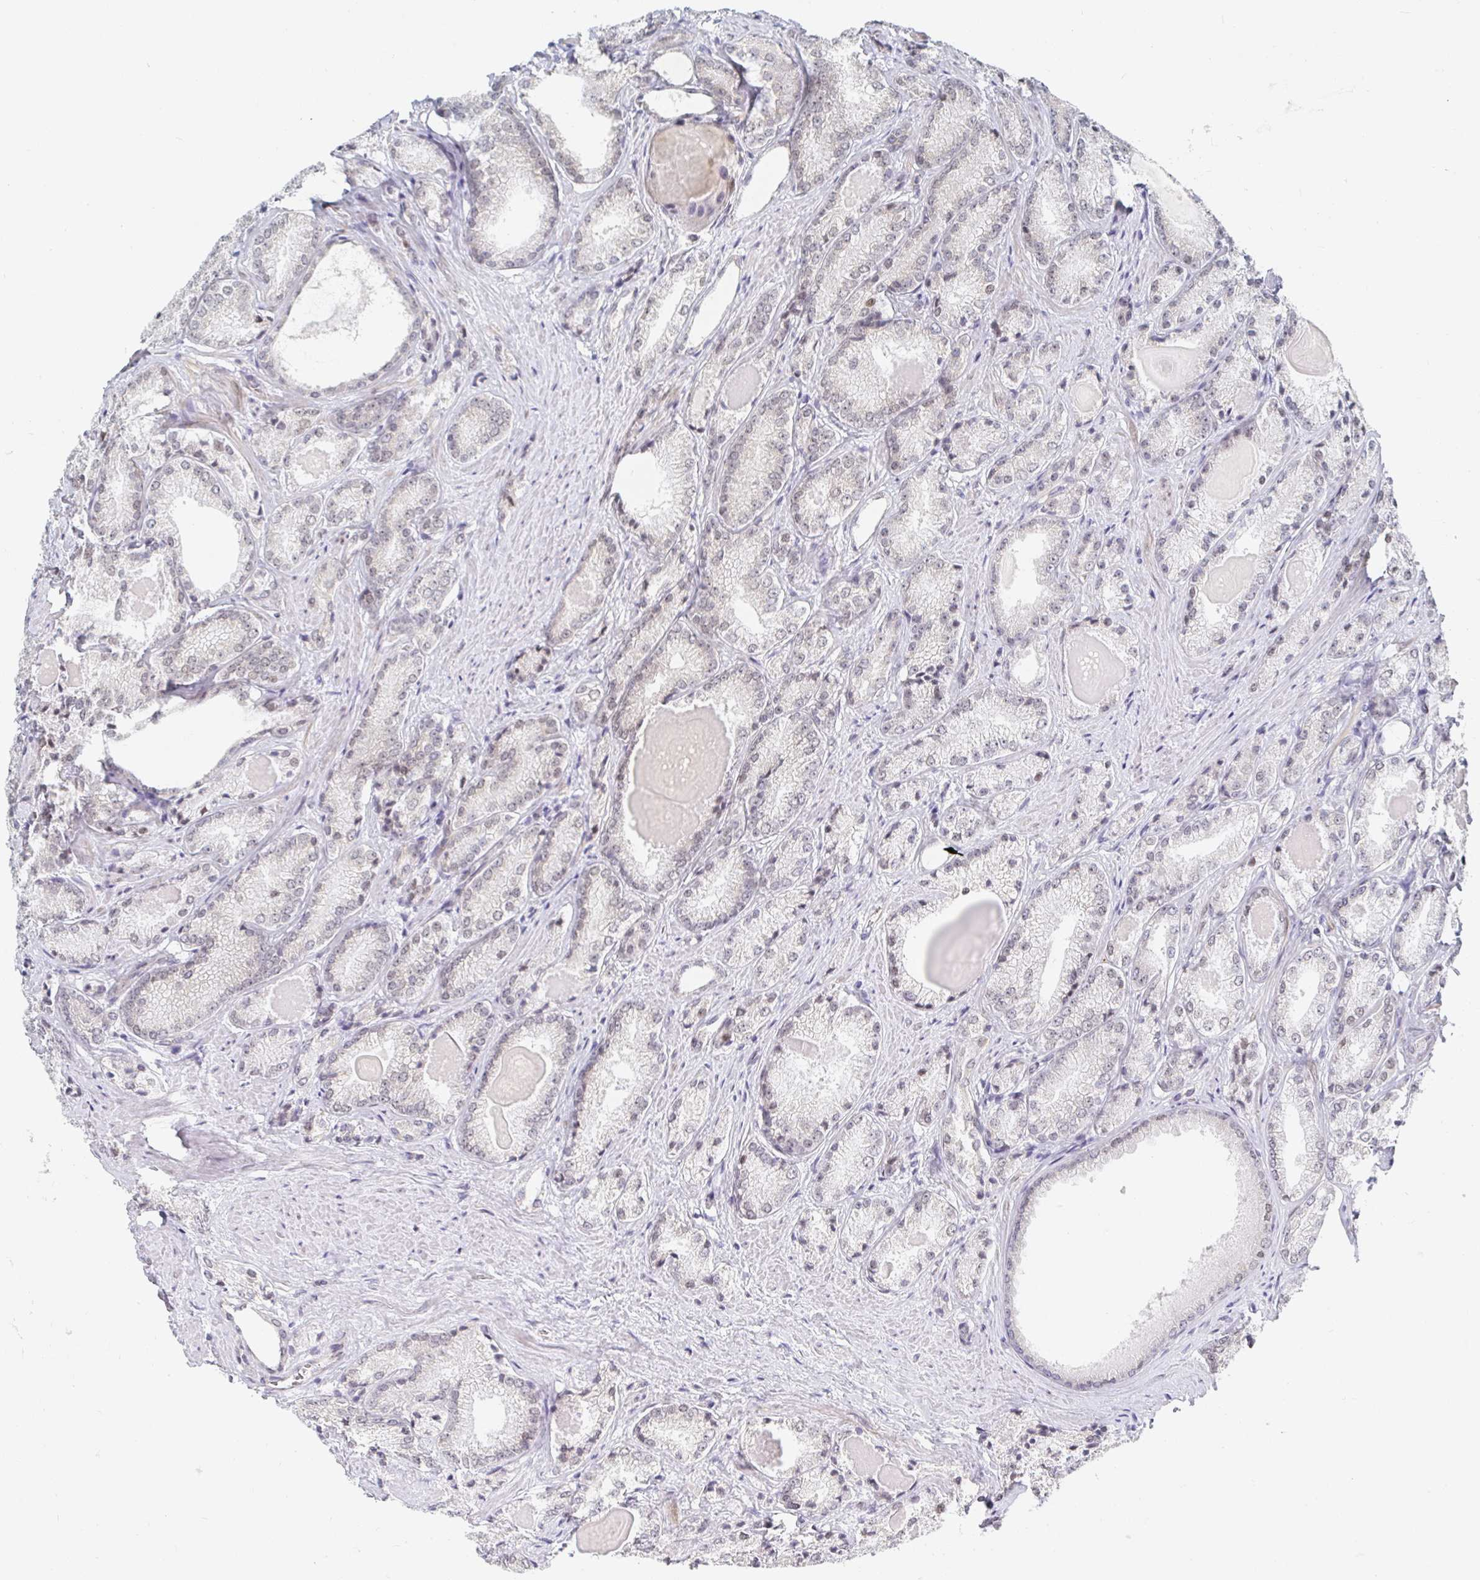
{"staining": {"intensity": "weak", "quantity": "<25%", "location": "nuclear"}, "tissue": "prostate cancer", "cell_type": "Tumor cells", "image_type": "cancer", "snomed": [{"axis": "morphology", "description": "Adenocarcinoma, NOS"}, {"axis": "morphology", "description": "Adenocarcinoma, Low grade"}, {"axis": "topography", "description": "Prostate"}], "caption": "IHC photomicrograph of neoplastic tissue: prostate adenocarcinoma (low-grade) stained with DAB displays no significant protein staining in tumor cells.", "gene": "CHD2", "patient": {"sex": "male", "age": 68}}